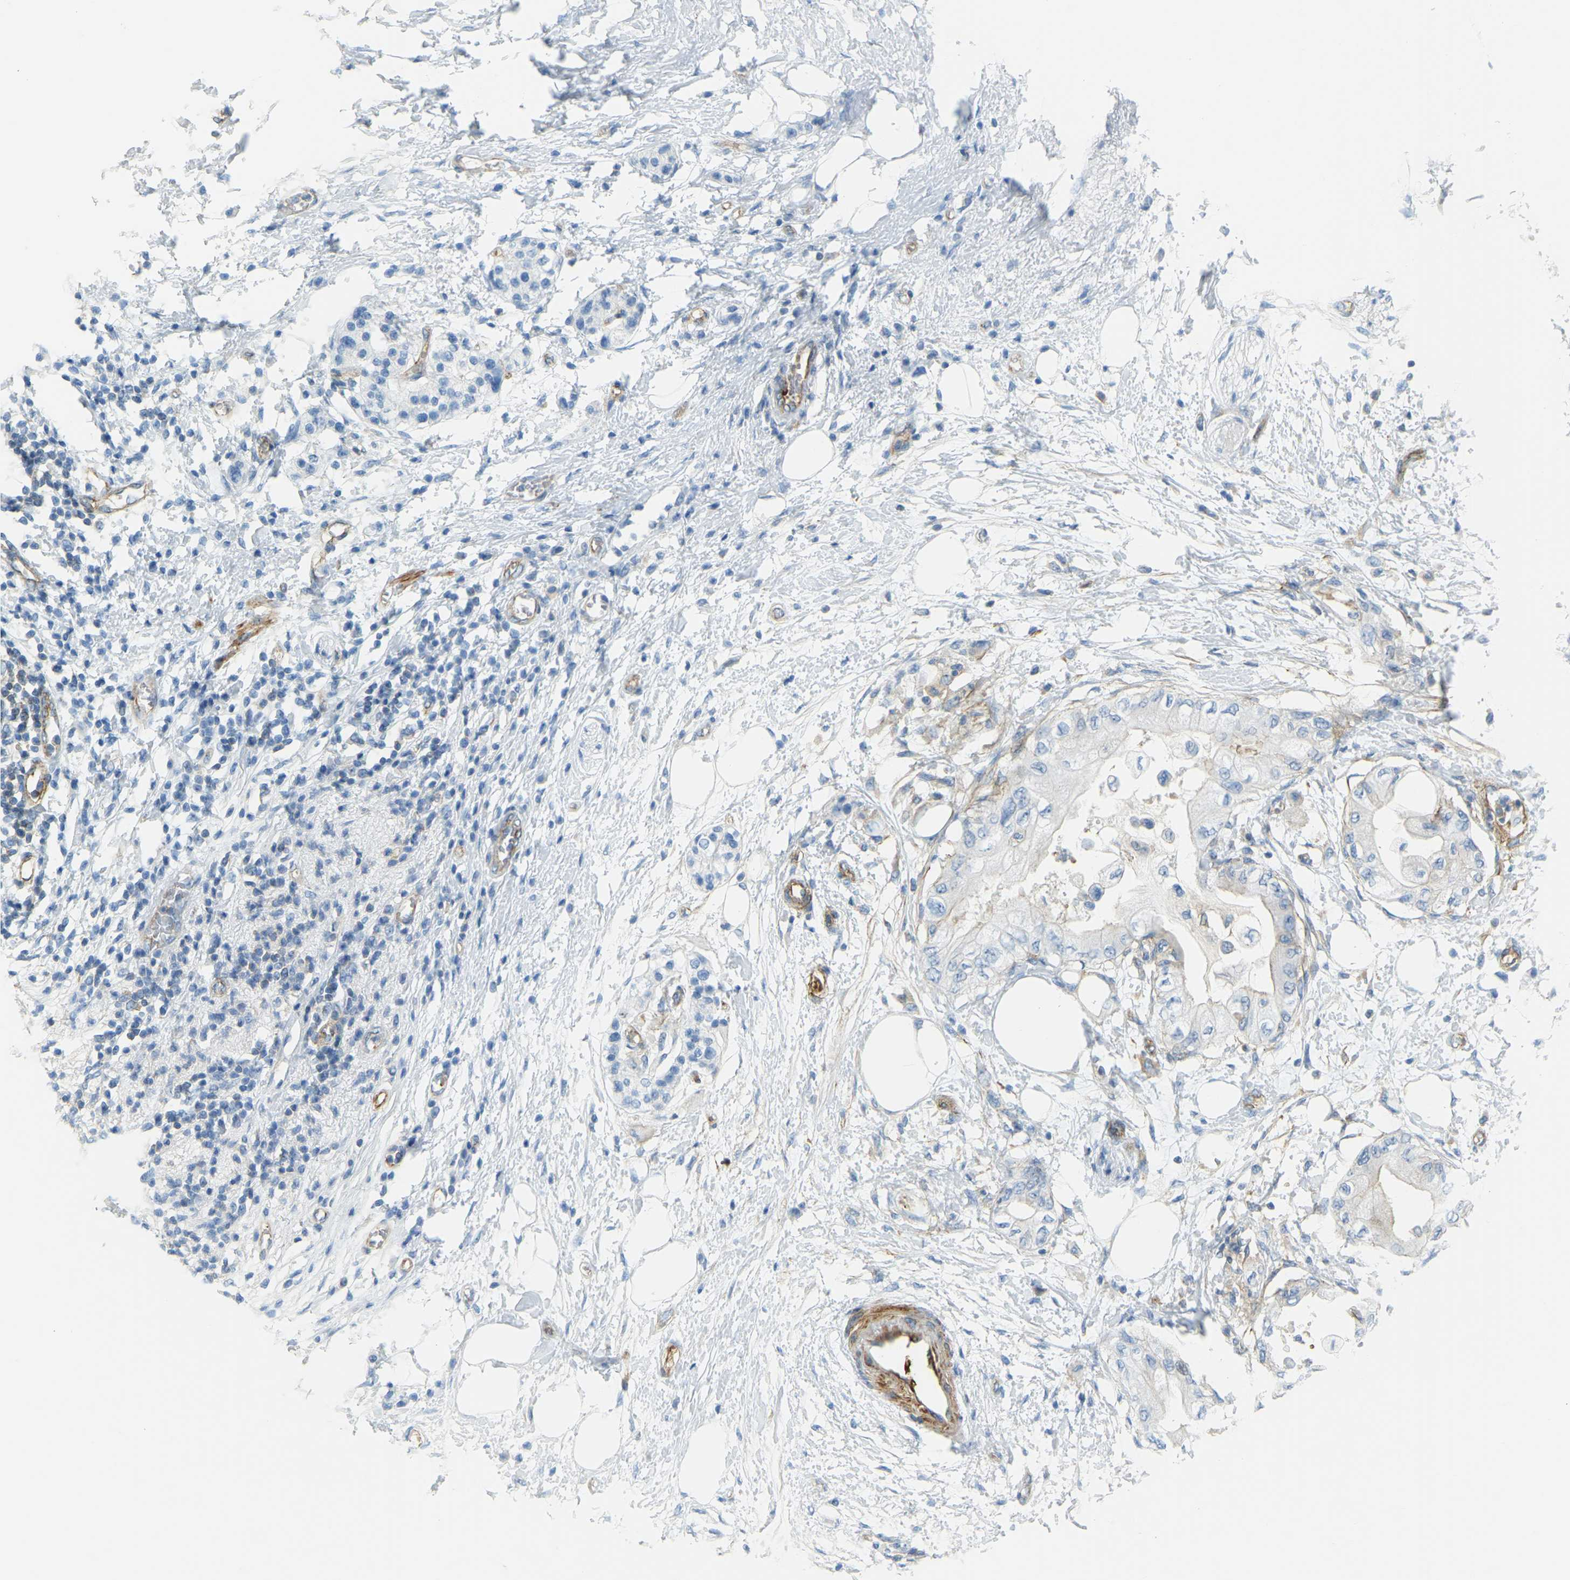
{"staining": {"intensity": "negative", "quantity": "none", "location": "none"}, "tissue": "pancreatic cancer", "cell_type": "Tumor cells", "image_type": "cancer", "snomed": [{"axis": "morphology", "description": "Normal tissue, NOS"}, {"axis": "morphology", "description": "Adenocarcinoma, NOS"}, {"axis": "topography", "description": "Pancreas"}, {"axis": "topography", "description": "Duodenum"}], "caption": "High power microscopy histopathology image of an immunohistochemistry (IHC) histopathology image of pancreatic cancer, revealing no significant positivity in tumor cells.", "gene": "MYL3", "patient": {"sex": "female", "age": 60}}